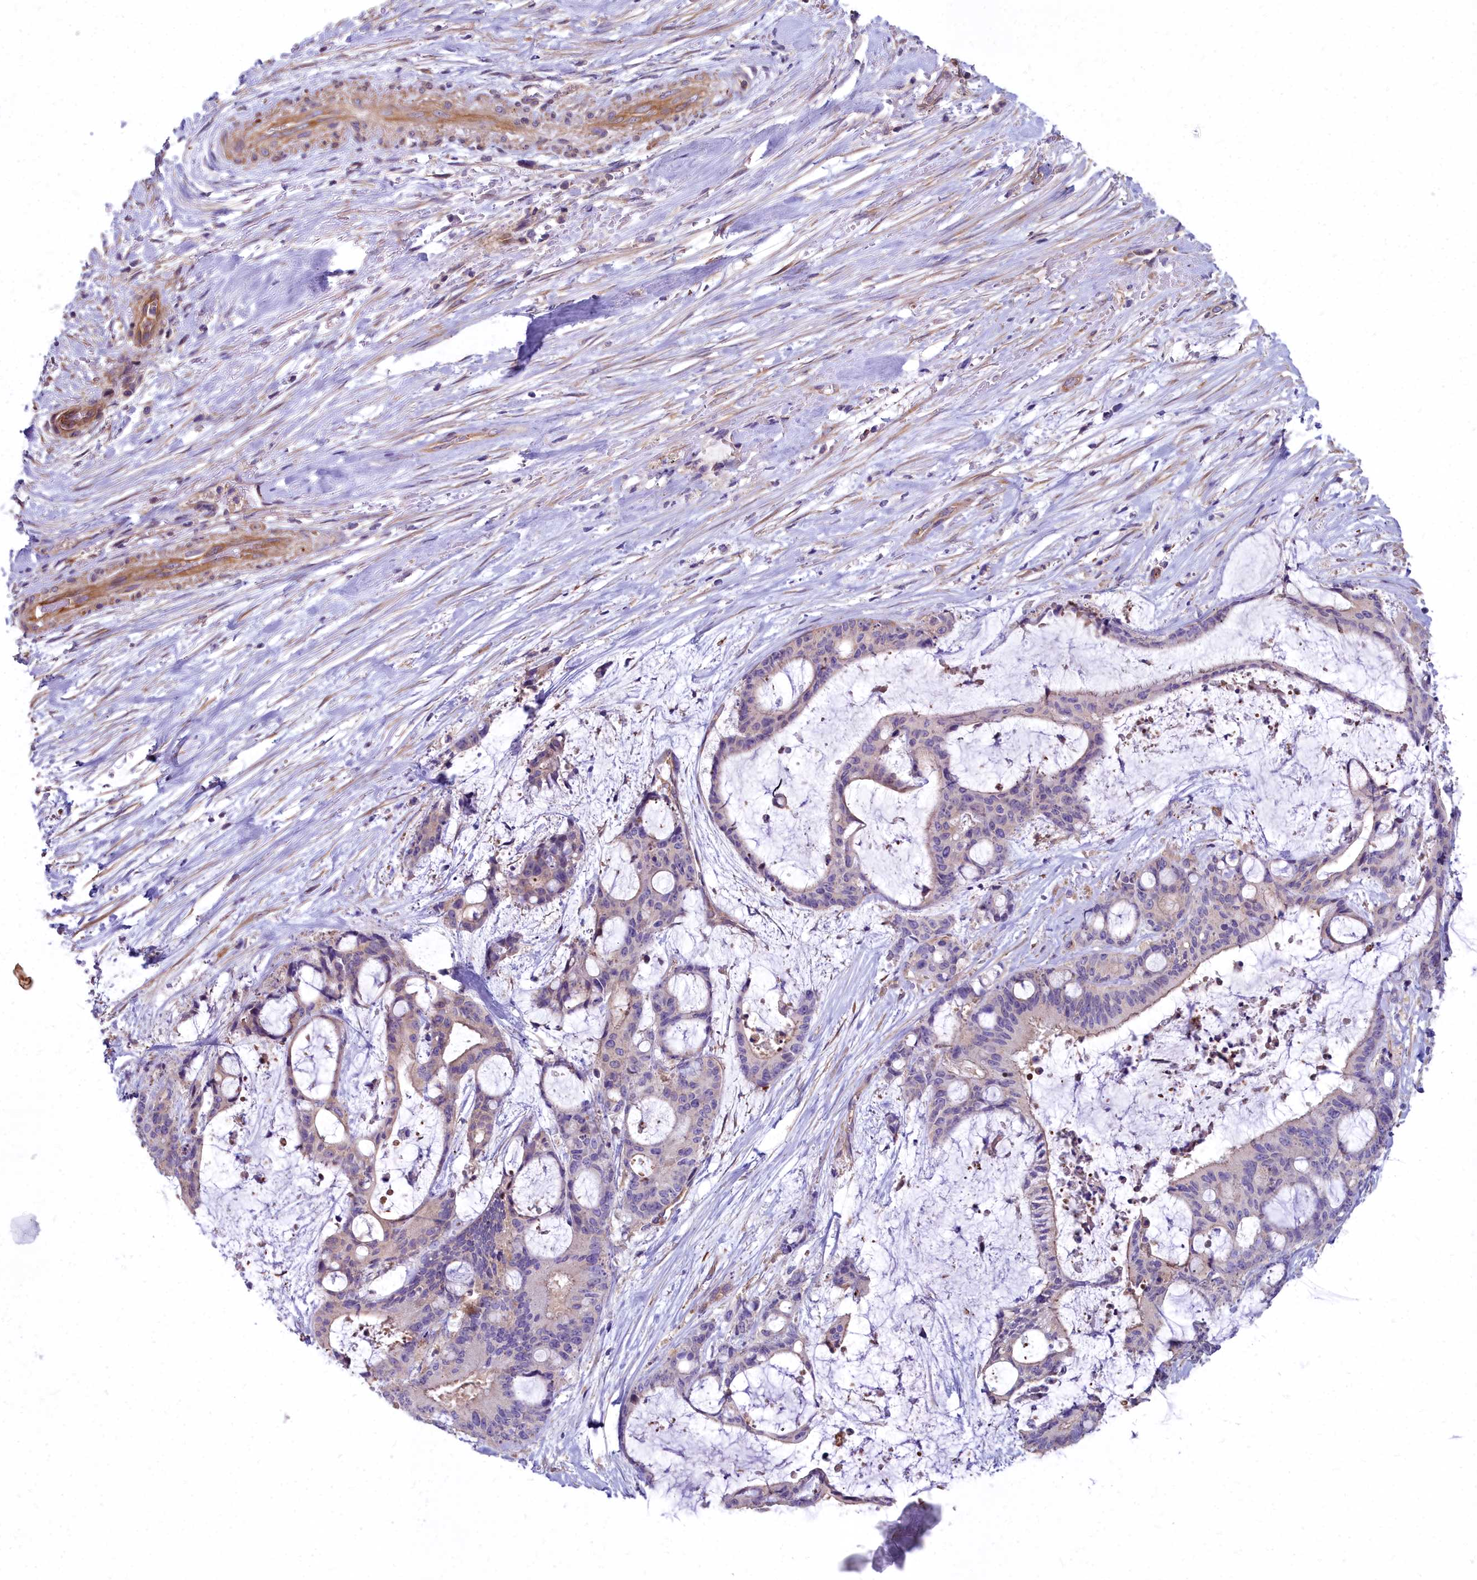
{"staining": {"intensity": "negative", "quantity": "none", "location": "none"}, "tissue": "liver cancer", "cell_type": "Tumor cells", "image_type": "cancer", "snomed": [{"axis": "morphology", "description": "Normal tissue, NOS"}, {"axis": "morphology", "description": "Cholangiocarcinoma"}, {"axis": "topography", "description": "Liver"}, {"axis": "topography", "description": "Peripheral nerve tissue"}], "caption": "Human liver cholangiocarcinoma stained for a protein using immunohistochemistry reveals no staining in tumor cells.", "gene": "HLA-DOA", "patient": {"sex": "female", "age": 73}}